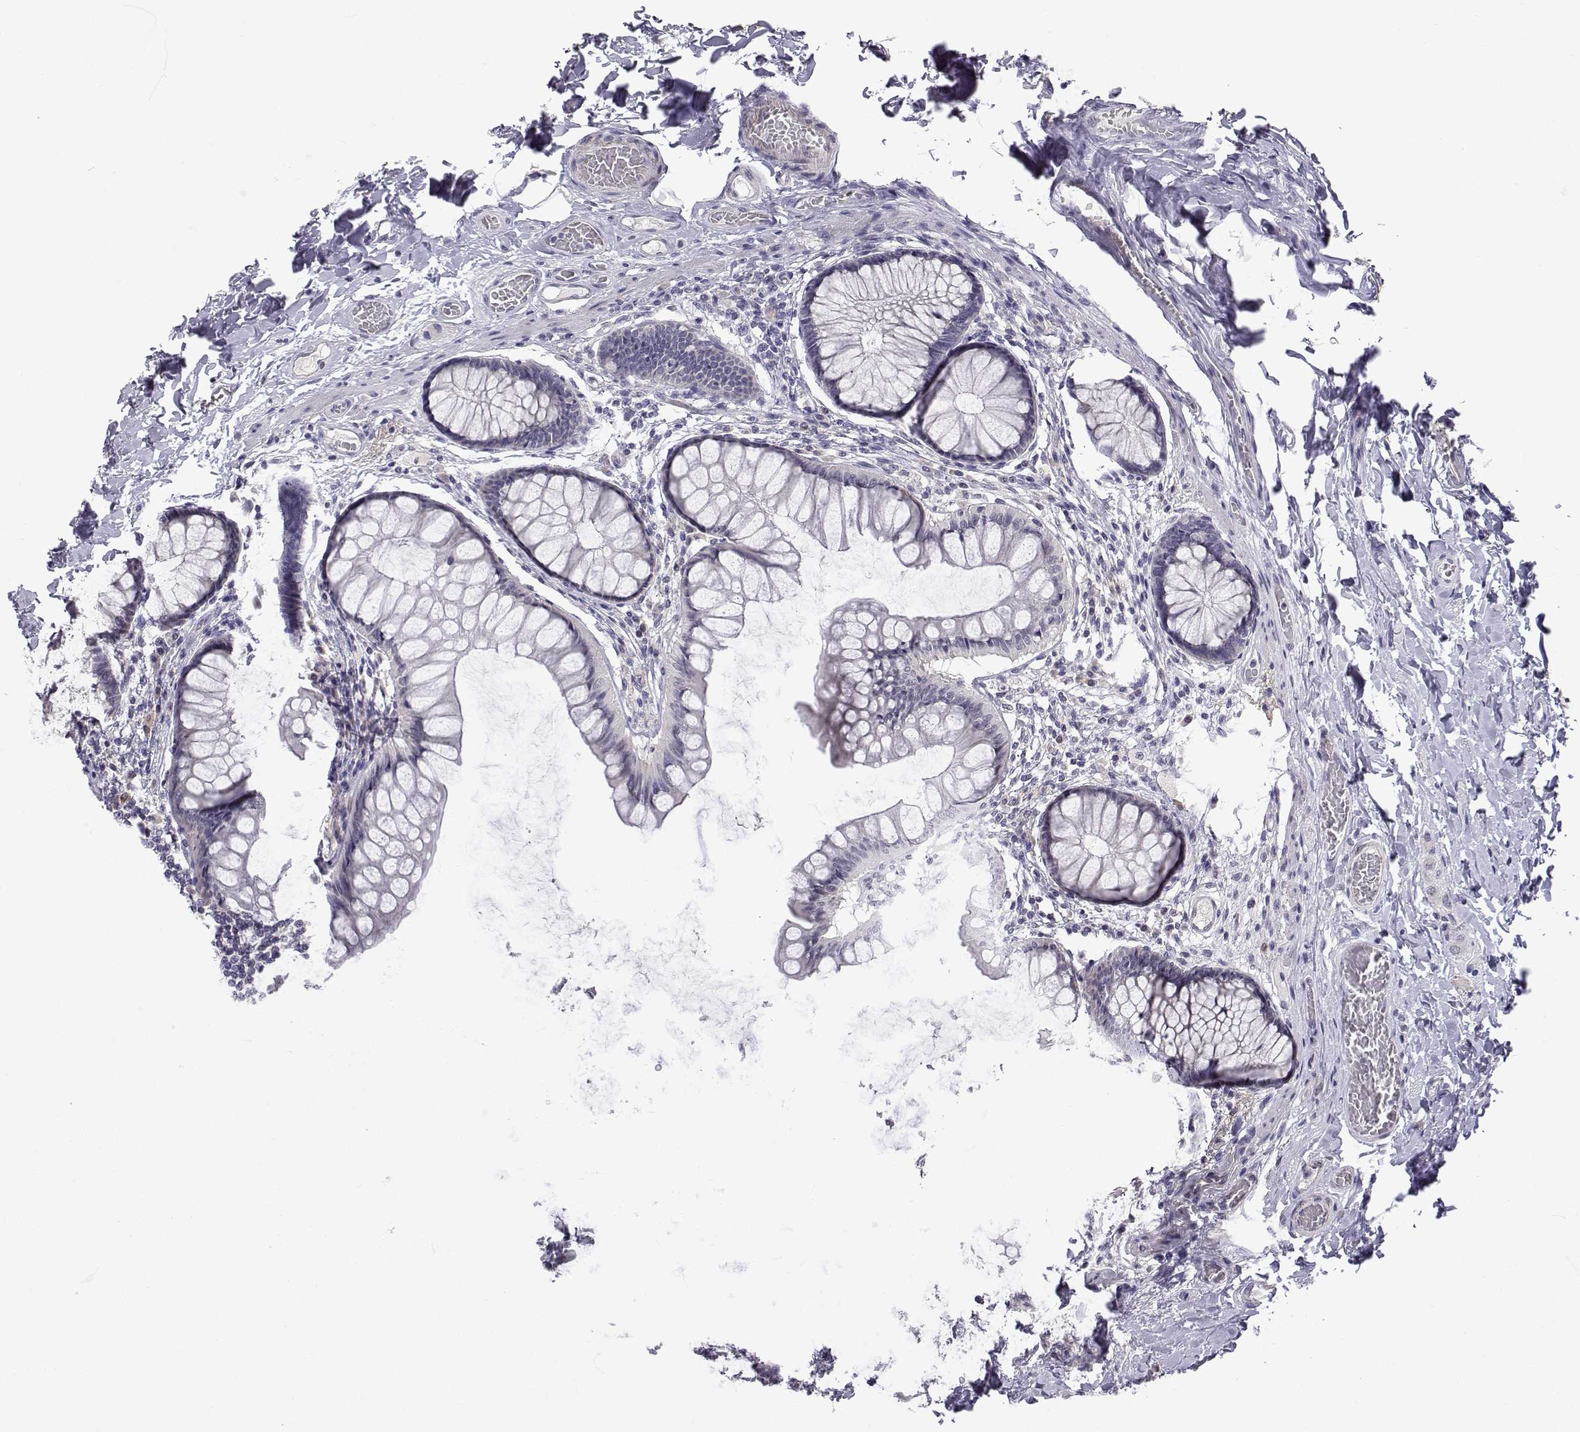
{"staining": {"intensity": "negative", "quantity": "none", "location": "none"}, "tissue": "colon", "cell_type": "Endothelial cells", "image_type": "normal", "snomed": [{"axis": "morphology", "description": "Normal tissue, NOS"}, {"axis": "topography", "description": "Colon"}], "caption": "The micrograph exhibits no significant expression in endothelial cells of colon.", "gene": "SLC6A3", "patient": {"sex": "female", "age": 65}}